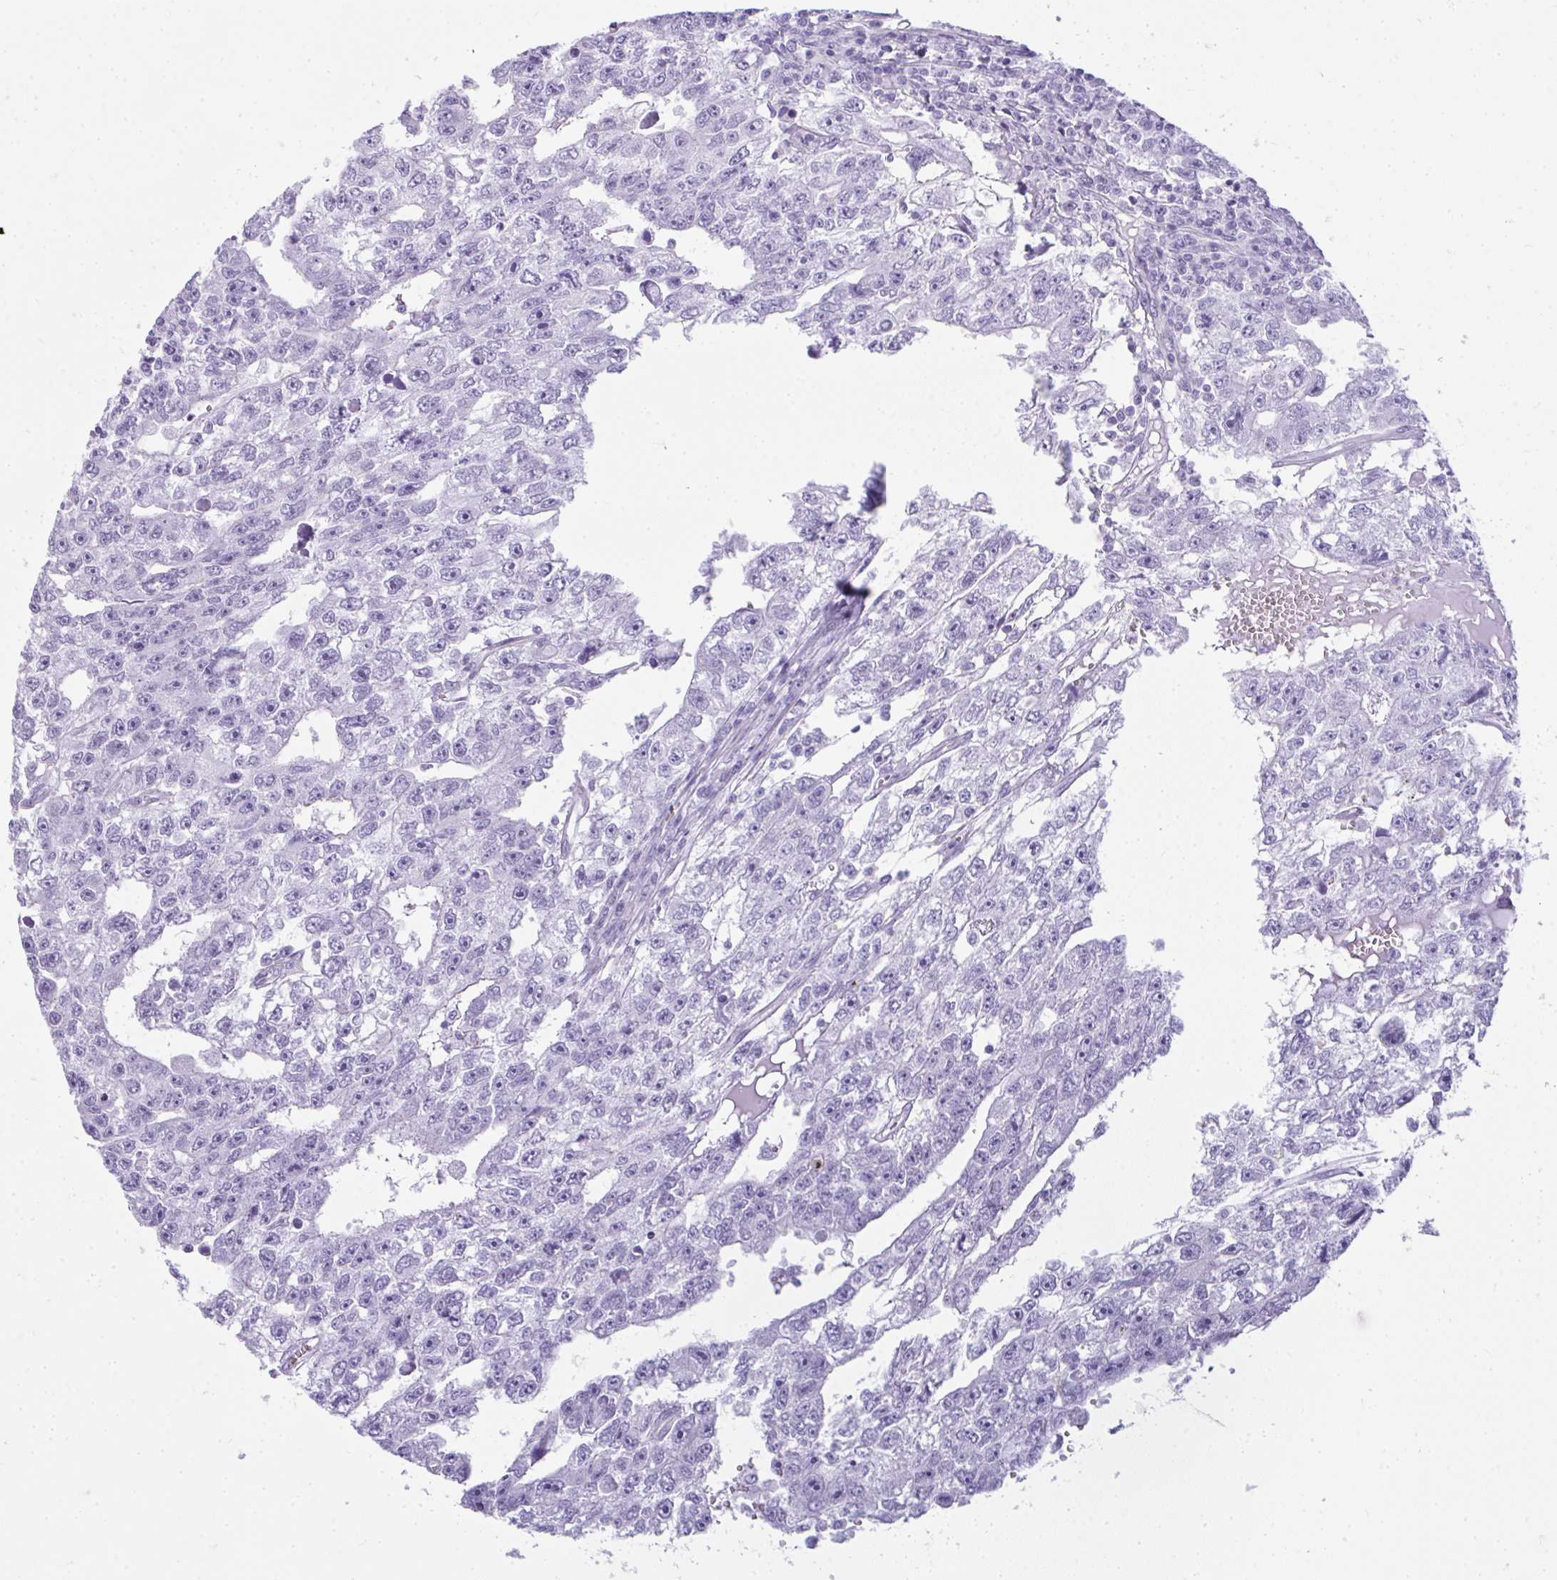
{"staining": {"intensity": "negative", "quantity": "none", "location": "none"}, "tissue": "testis cancer", "cell_type": "Tumor cells", "image_type": "cancer", "snomed": [{"axis": "morphology", "description": "Carcinoma, Embryonal, NOS"}, {"axis": "topography", "description": "Testis"}], "caption": "High magnification brightfield microscopy of testis embryonal carcinoma stained with DAB (3,3'-diaminobenzidine) (brown) and counterstained with hematoxylin (blue): tumor cells show no significant staining.", "gene": "RASL10A", "patient": {"sex": "male", "age": 20}}